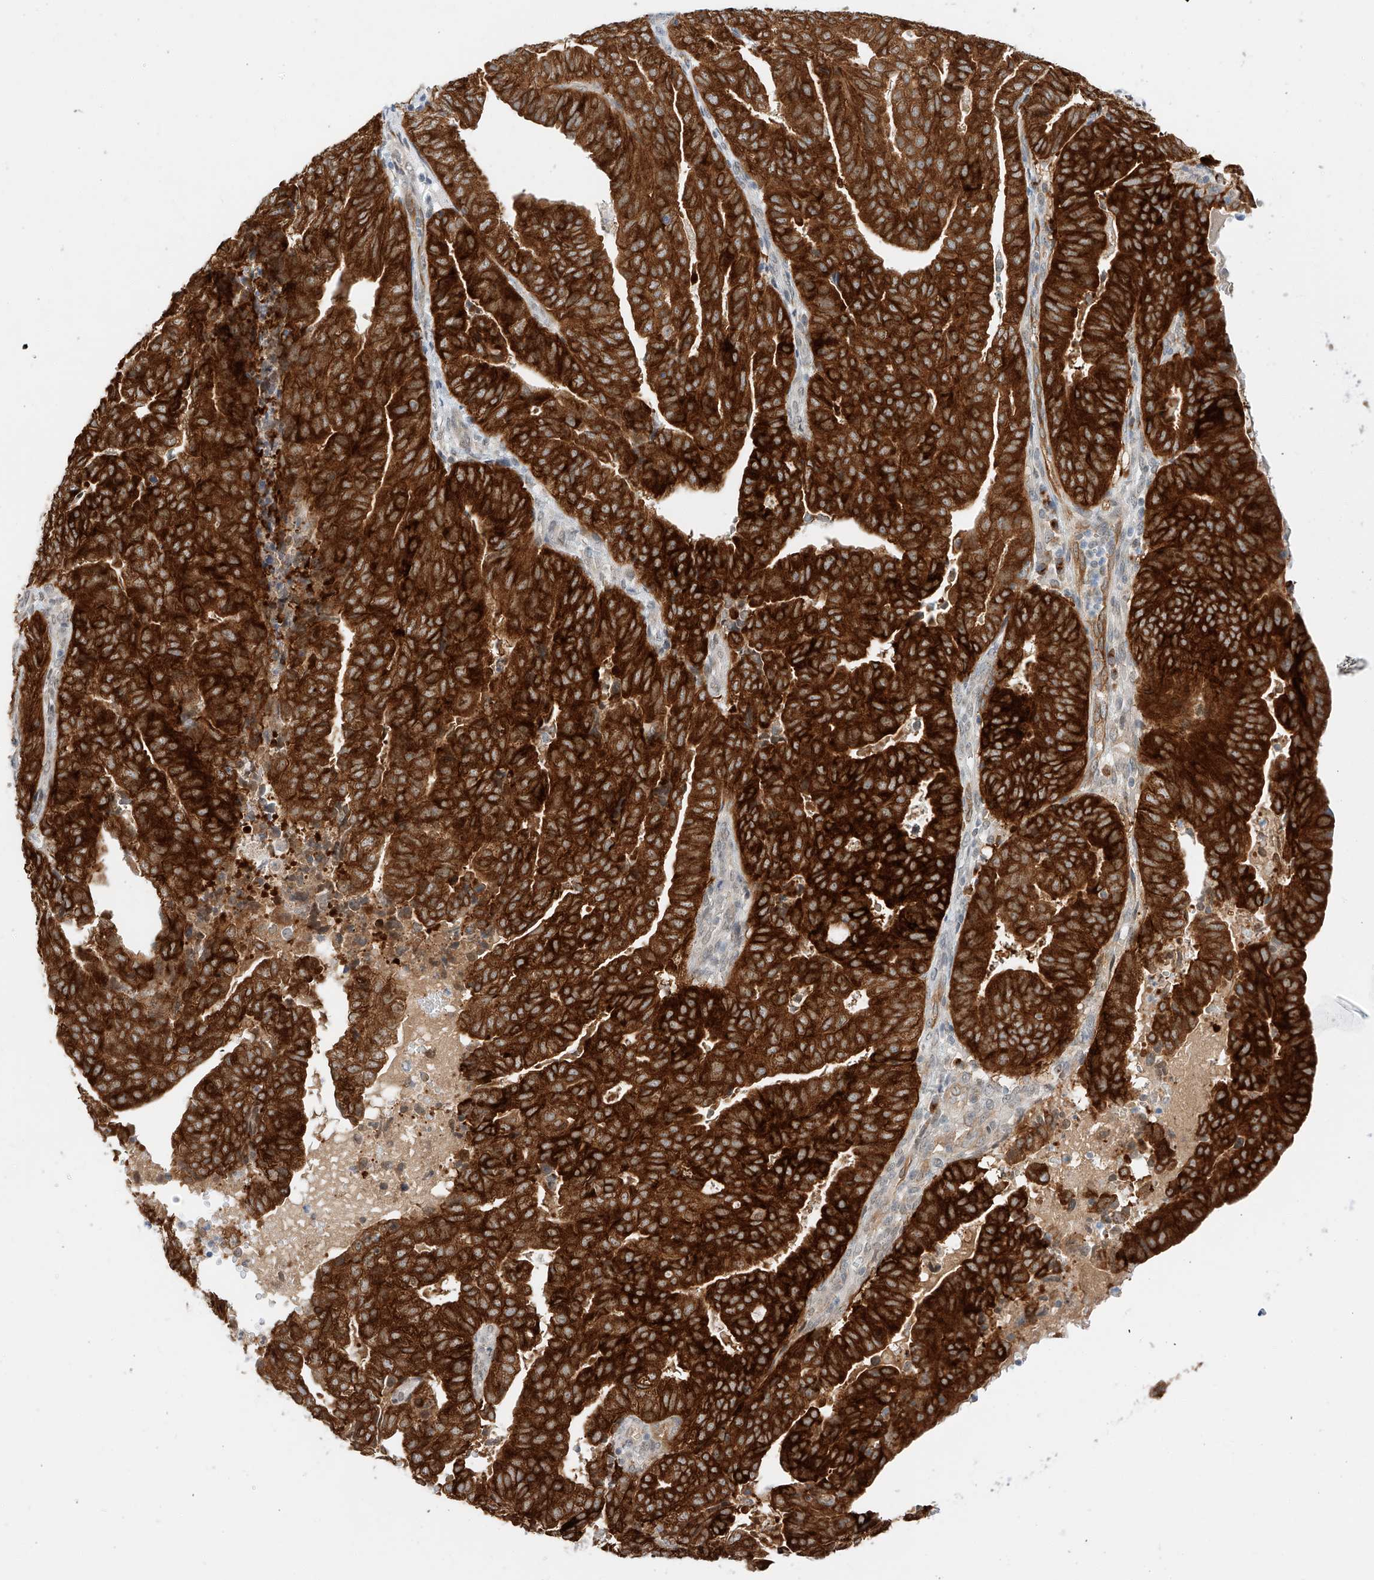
{"staining": {"intensity": "strong", "quantity": ">75%", "location": "cytoplasmic/membranous"}, "tissue": "endometrial cancer", "cell_type": "Tumor cells", "image_type": "cancer", "snomed": [{"axis": "morphology", "description": "Adenocarcinoma, NOS"}, {"axis": "topography", "description": "Uterus"}], "caption": "Immunohistochemistry (IHC) of human endometrial cancer (adenocarcinoma) displays high levels of strong cytoplasmic/membranous positivity in approximately >75% of tumor cells.", "gene": "CARMIL1", "patient": {"sex": "female", "age": 77}}